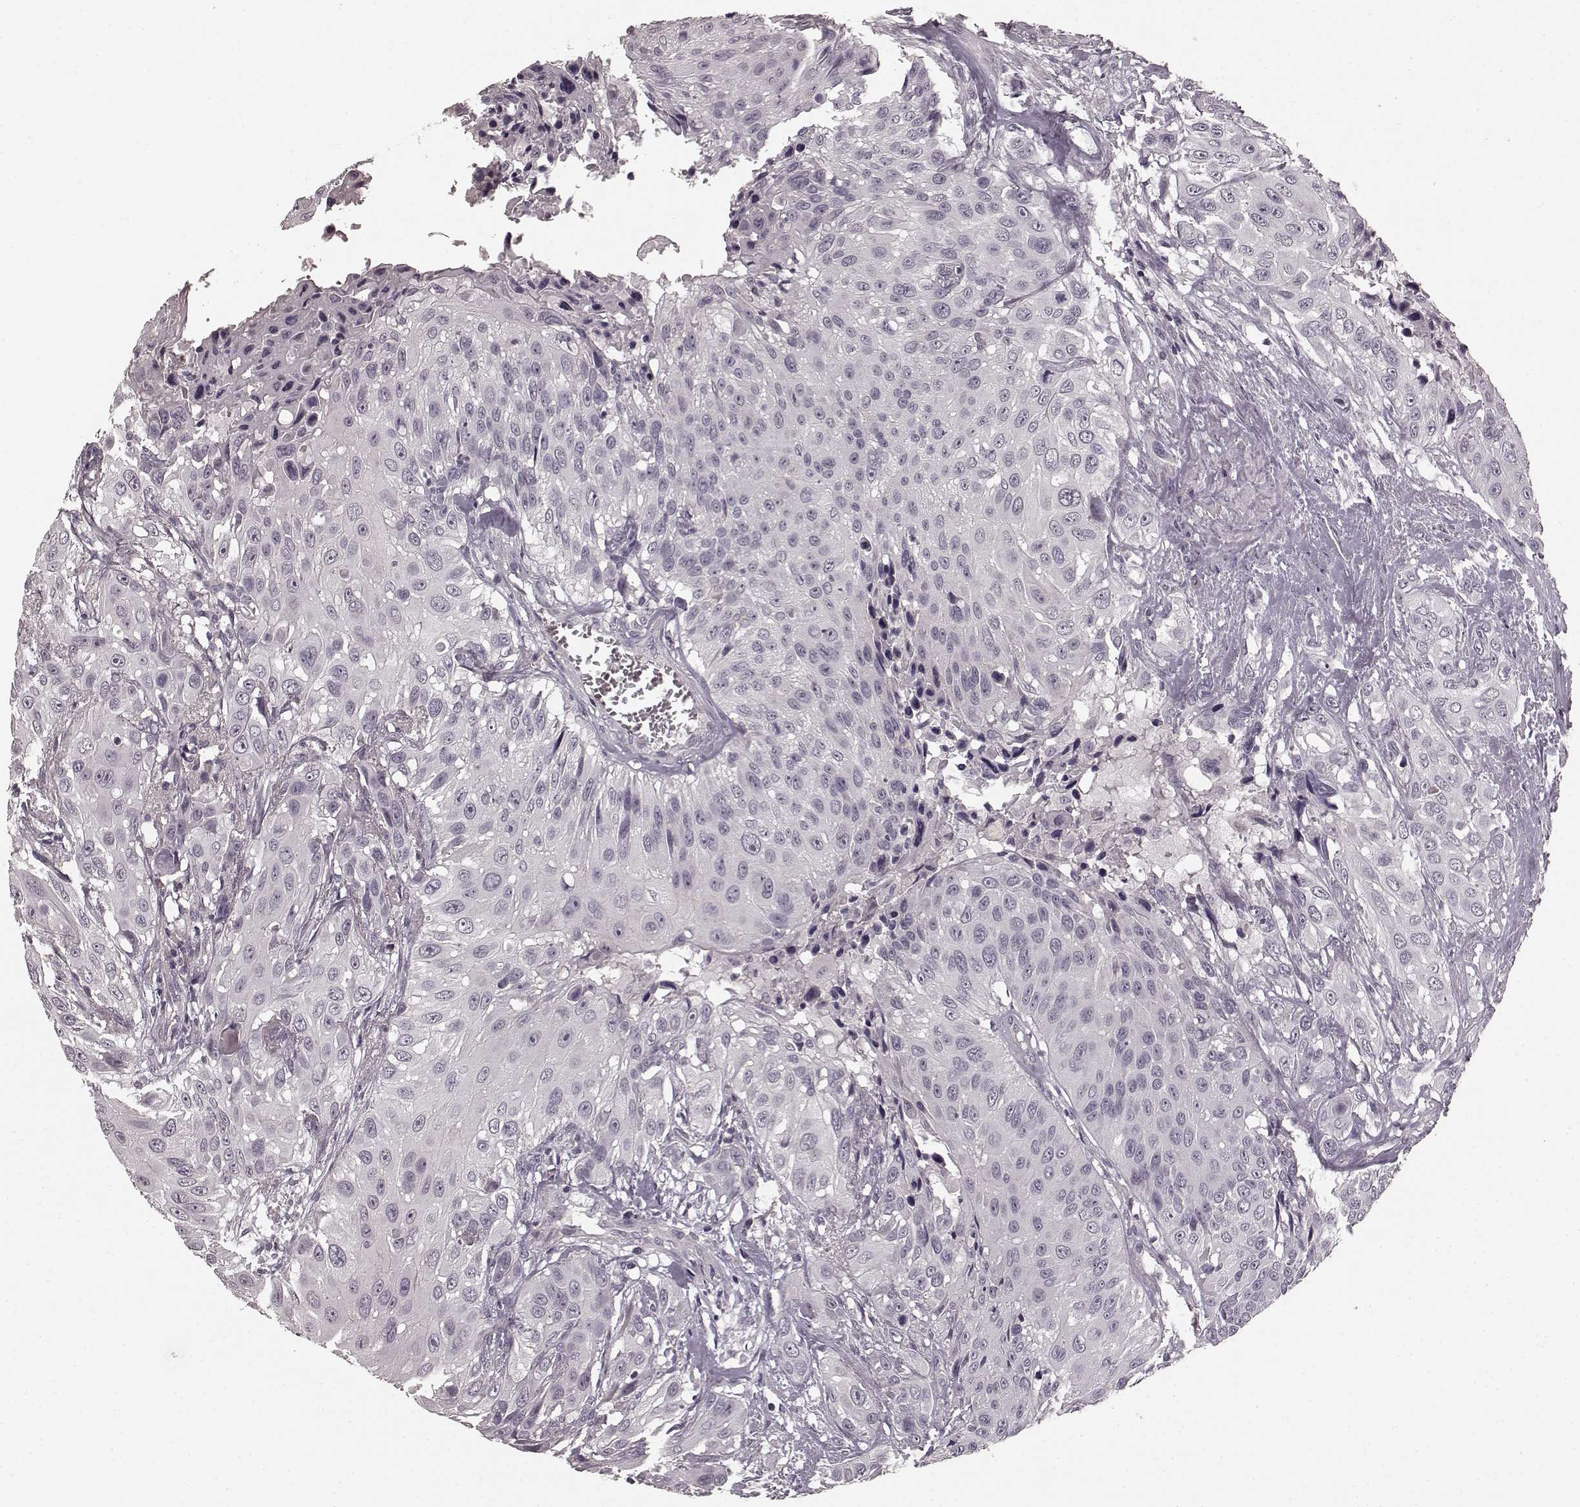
{"staining": {"intensity": "negative", "quantity": "none", "location": "none"}, "tissue": "urothelial cancer", "cell_type": "Tumor cells", "image_type": "cancer", "snomed": [{"axis": "morphology", "description": "Urothelial carcinoma, NOS"}, {"axis": "topography", "description": "Urinary bladder"}], "caption": "Human transitional cell carcinoma stained for a protein using immunohistochemistry demonstrates no positivity in tumor cells.", "gene": "PRKCE", "patient": {"sex": "male", "age": 55}}